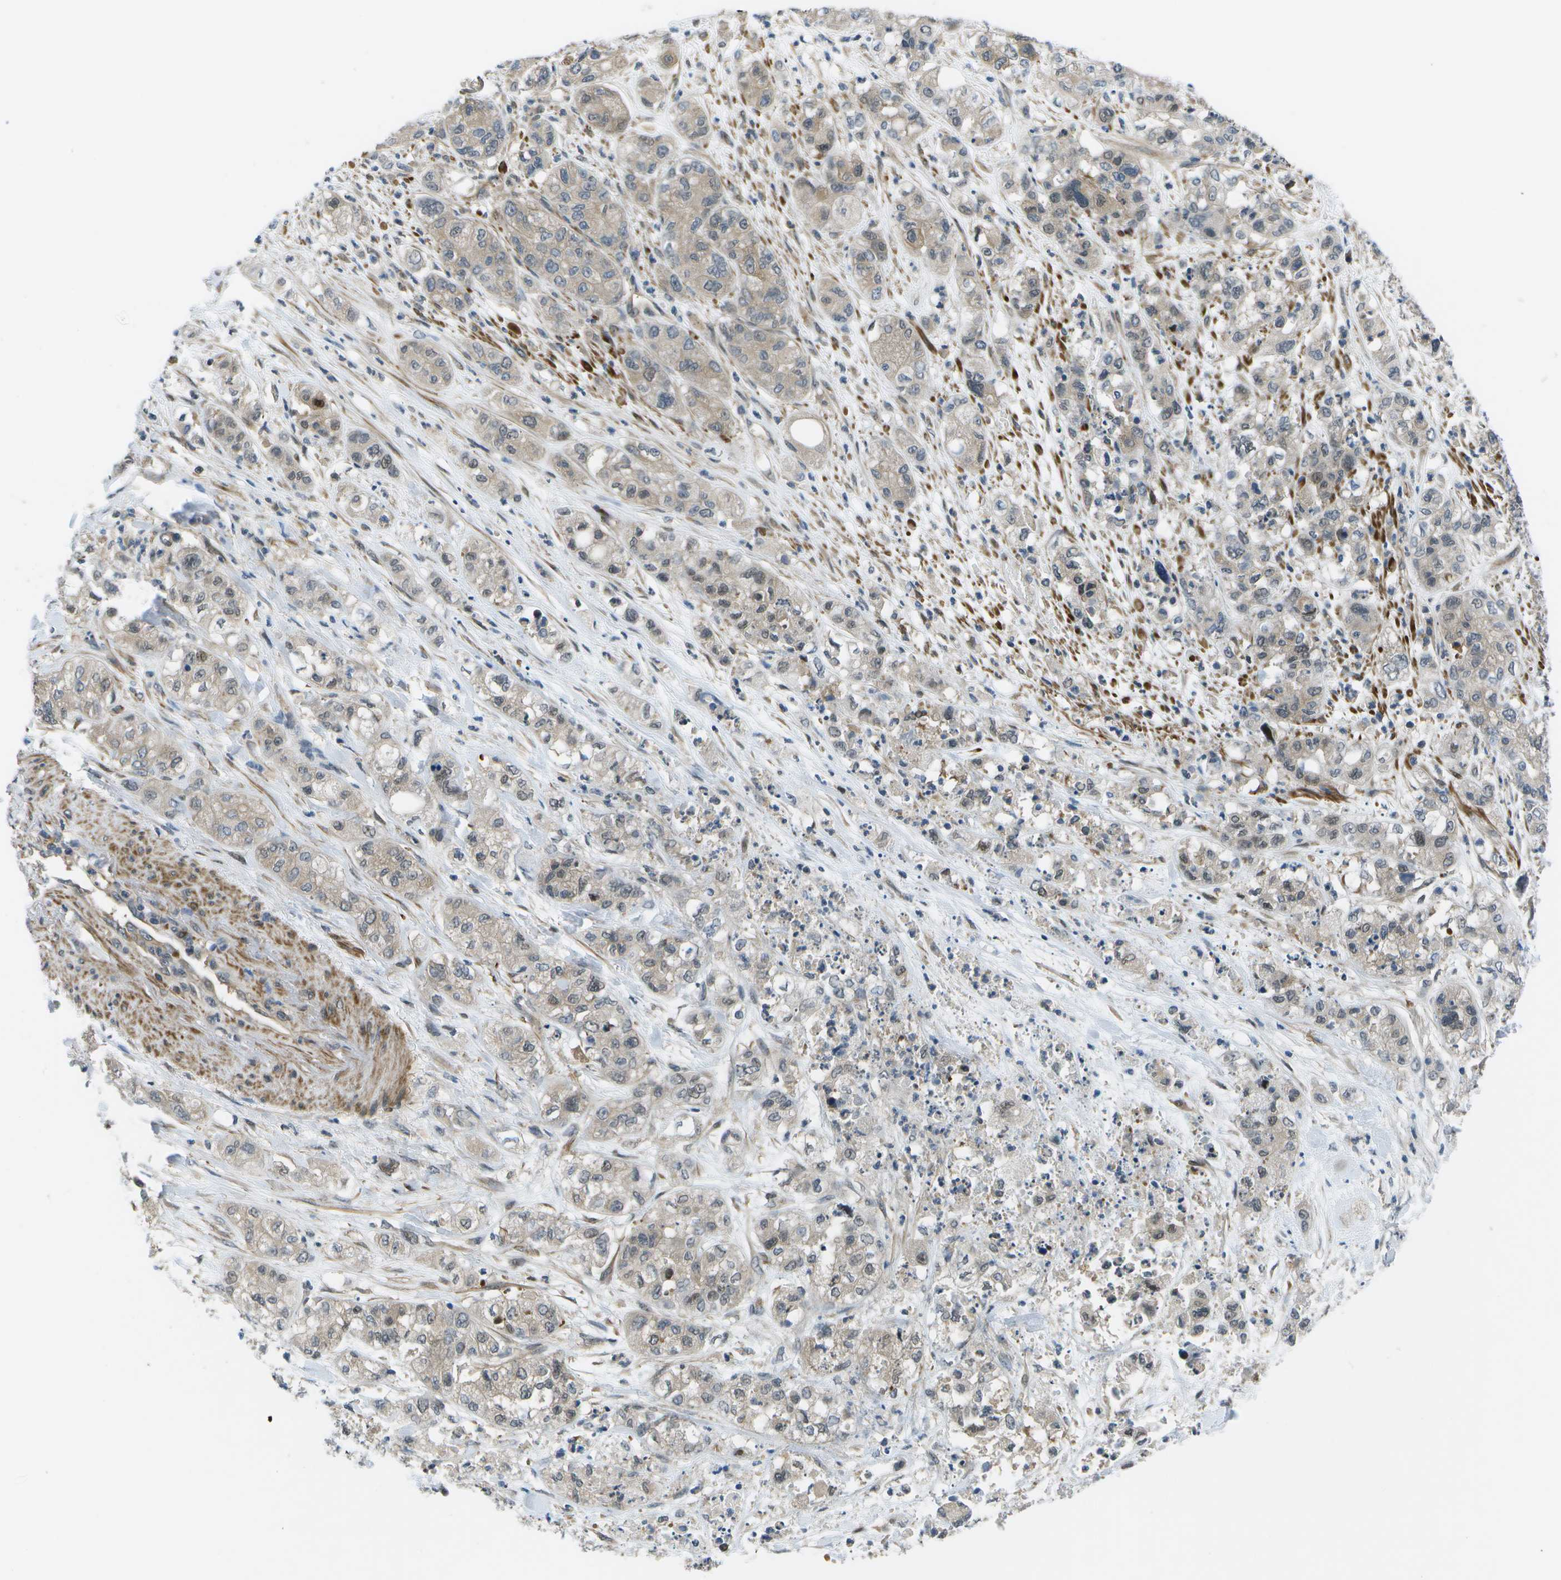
{"staining": {"intensity": "weak", "quantity": ">75%", "location": "cytoplasmic/membranous"}, "tissue": "pancreatic cancer", "cell_type": "Tumor cells", "image_type": "cancer", "snomed": [{"axis": "morphology", "description": "Adenocarcinoma, NOS"}, {"axis": "topography", "description": "Pancreas"}], "caption": "Protein staining of pancreatic adenocarcinoma tissue reveals weak cytoplasmic/membranous expression in about >75% of tumor cells. (Stains: DAB in brown, nuclei in blue, Microscopy: brightfield microscopy at high magnification).", "gene": "ENPP5", "patient": {"sex": "female", "age": 78}}